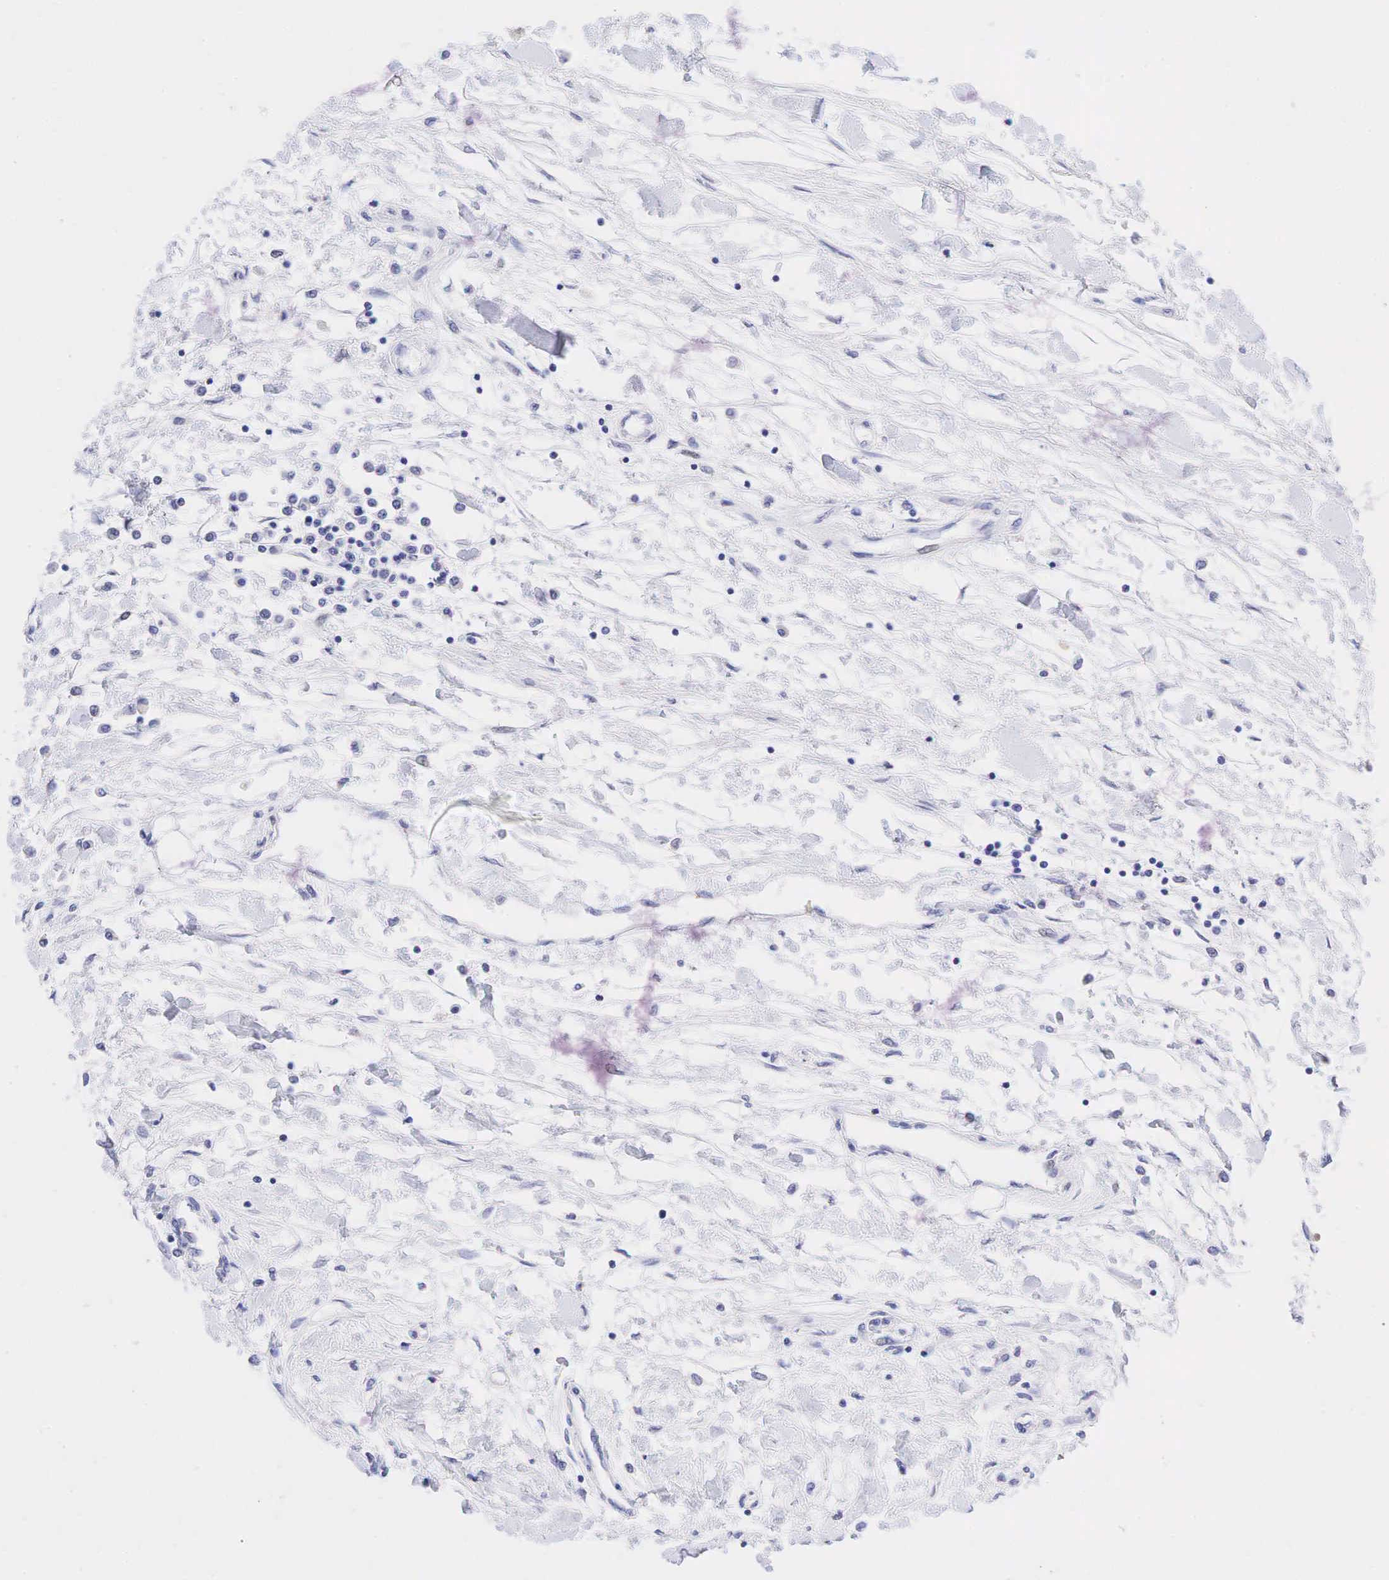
{"staining": {"intensity": "negative", "quantity": "none", "location": "none"}, "tissue": "renal cancer", "cell_type": "Tumor cells", "image_type": "cancer", "snomed": [{"axis": "morphology", "description": "Adenocarcinoma, NOS"}, {"axis": "topography", "description": "Kidney"}], "caption": "Renal adenocarcinoma was stained to show a protein in brown. There is no significant positivity in tumor cells. (Stains: DAB (3,3'-diaminobenzidine) IHC with hematoxylin counter stain, Microscopy: brightfield microscopy at high magnification).", "gene": "AR", "patient": {"sex": "male", "age": 57}}